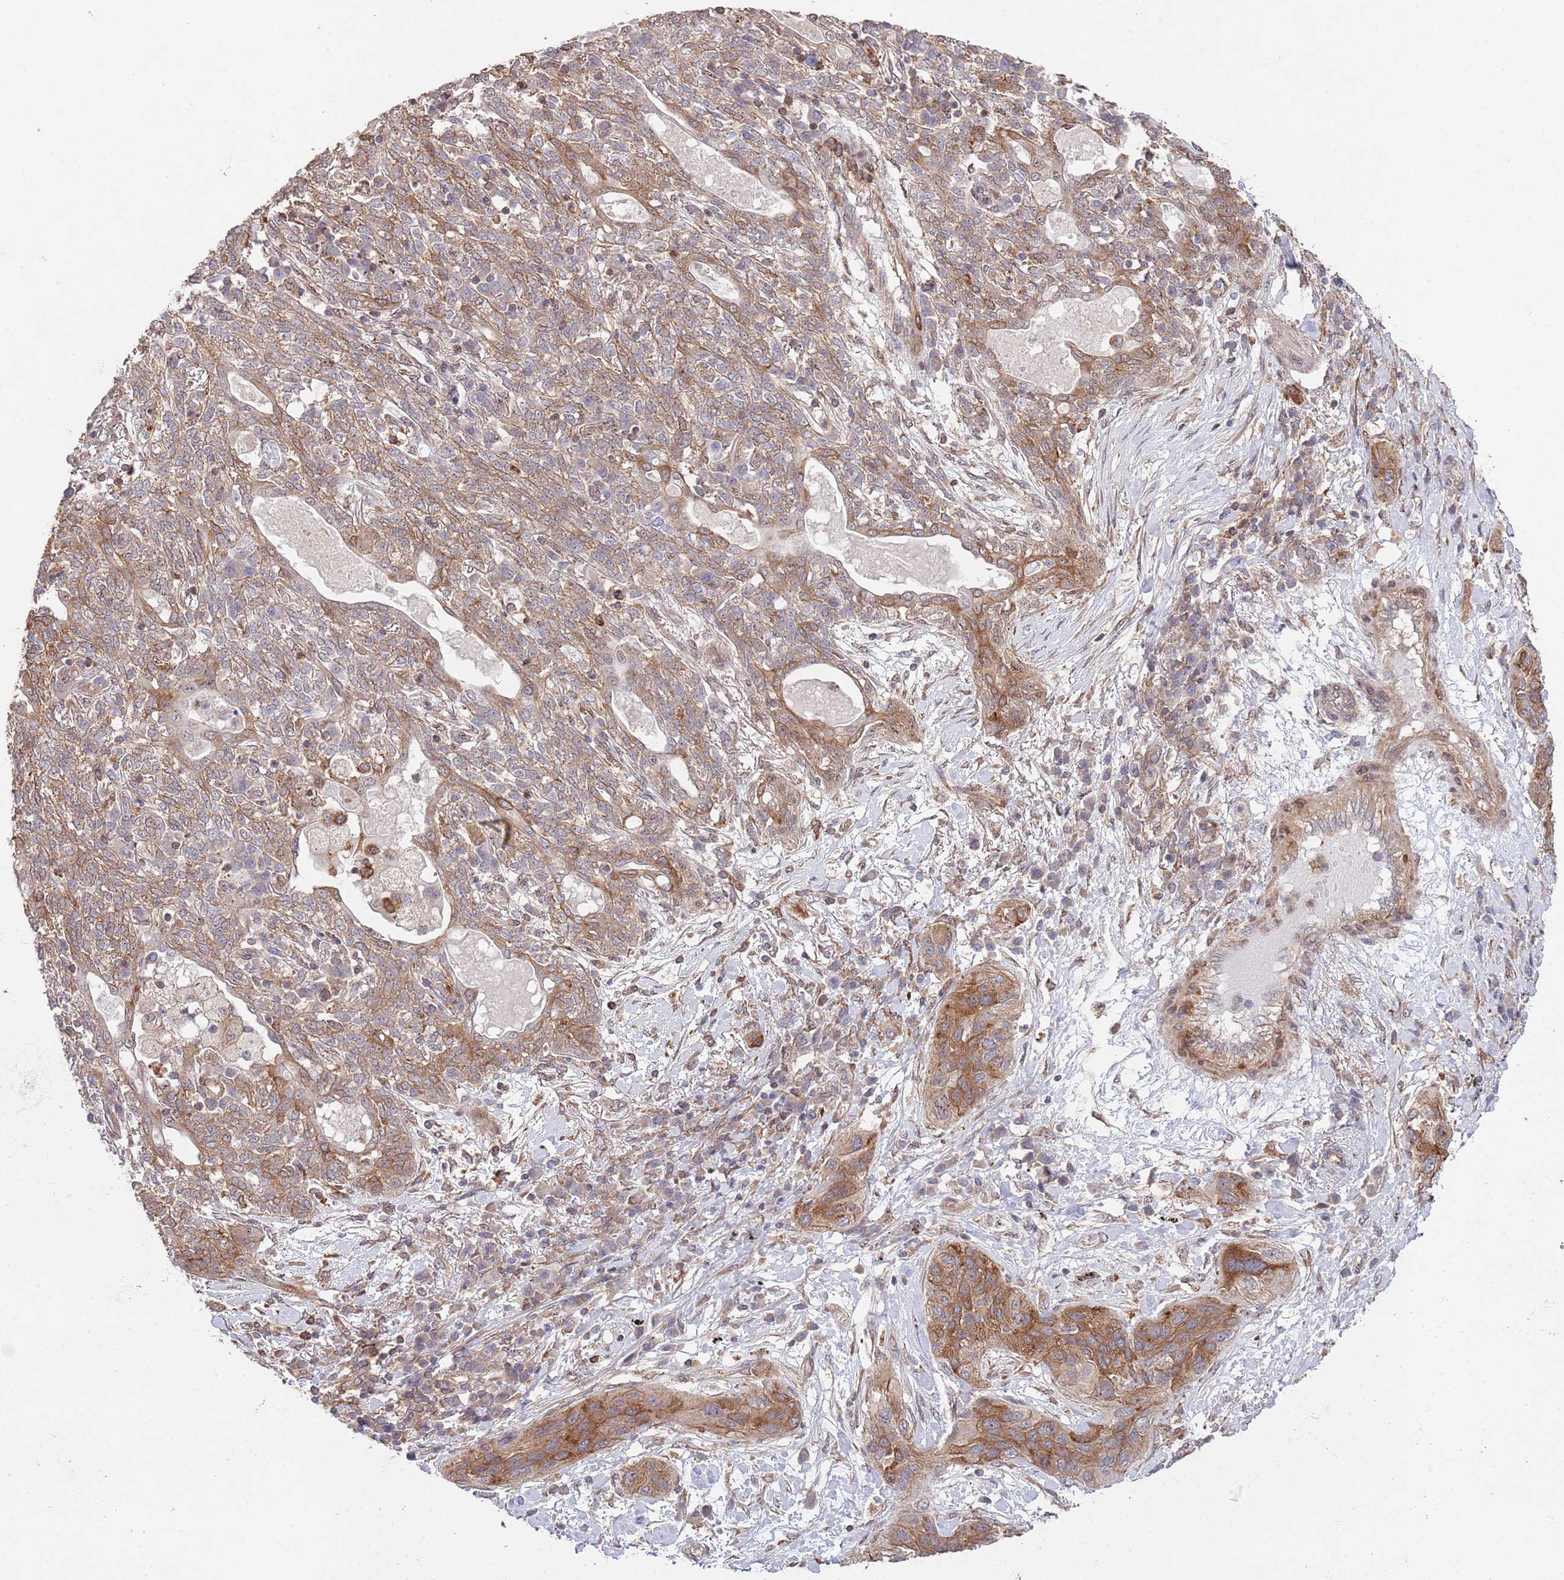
{"staining": {"intensity": "moderate", "quantity": ">75%", "location": "cytoplasmic/membranous"}, "tissue": "lung cancer", "cell_type": "Tumor cells", "image_type": "cancer", "snomed": [{"axis": "morphology", "description": "Squamous cell carcinoma, NOS"}, {"axis": "topography", "description": "Lung"}], "caption": "A high-resolution histopathology image shows immunohistochemistry staining of lung cancer (squamous cell carcinoma), which shows moderate cytoplasmic/membranous expression in about >75% of tumor cells.", "gene": "RNF19B", "patient": {"sex": "female", "age": 70}}